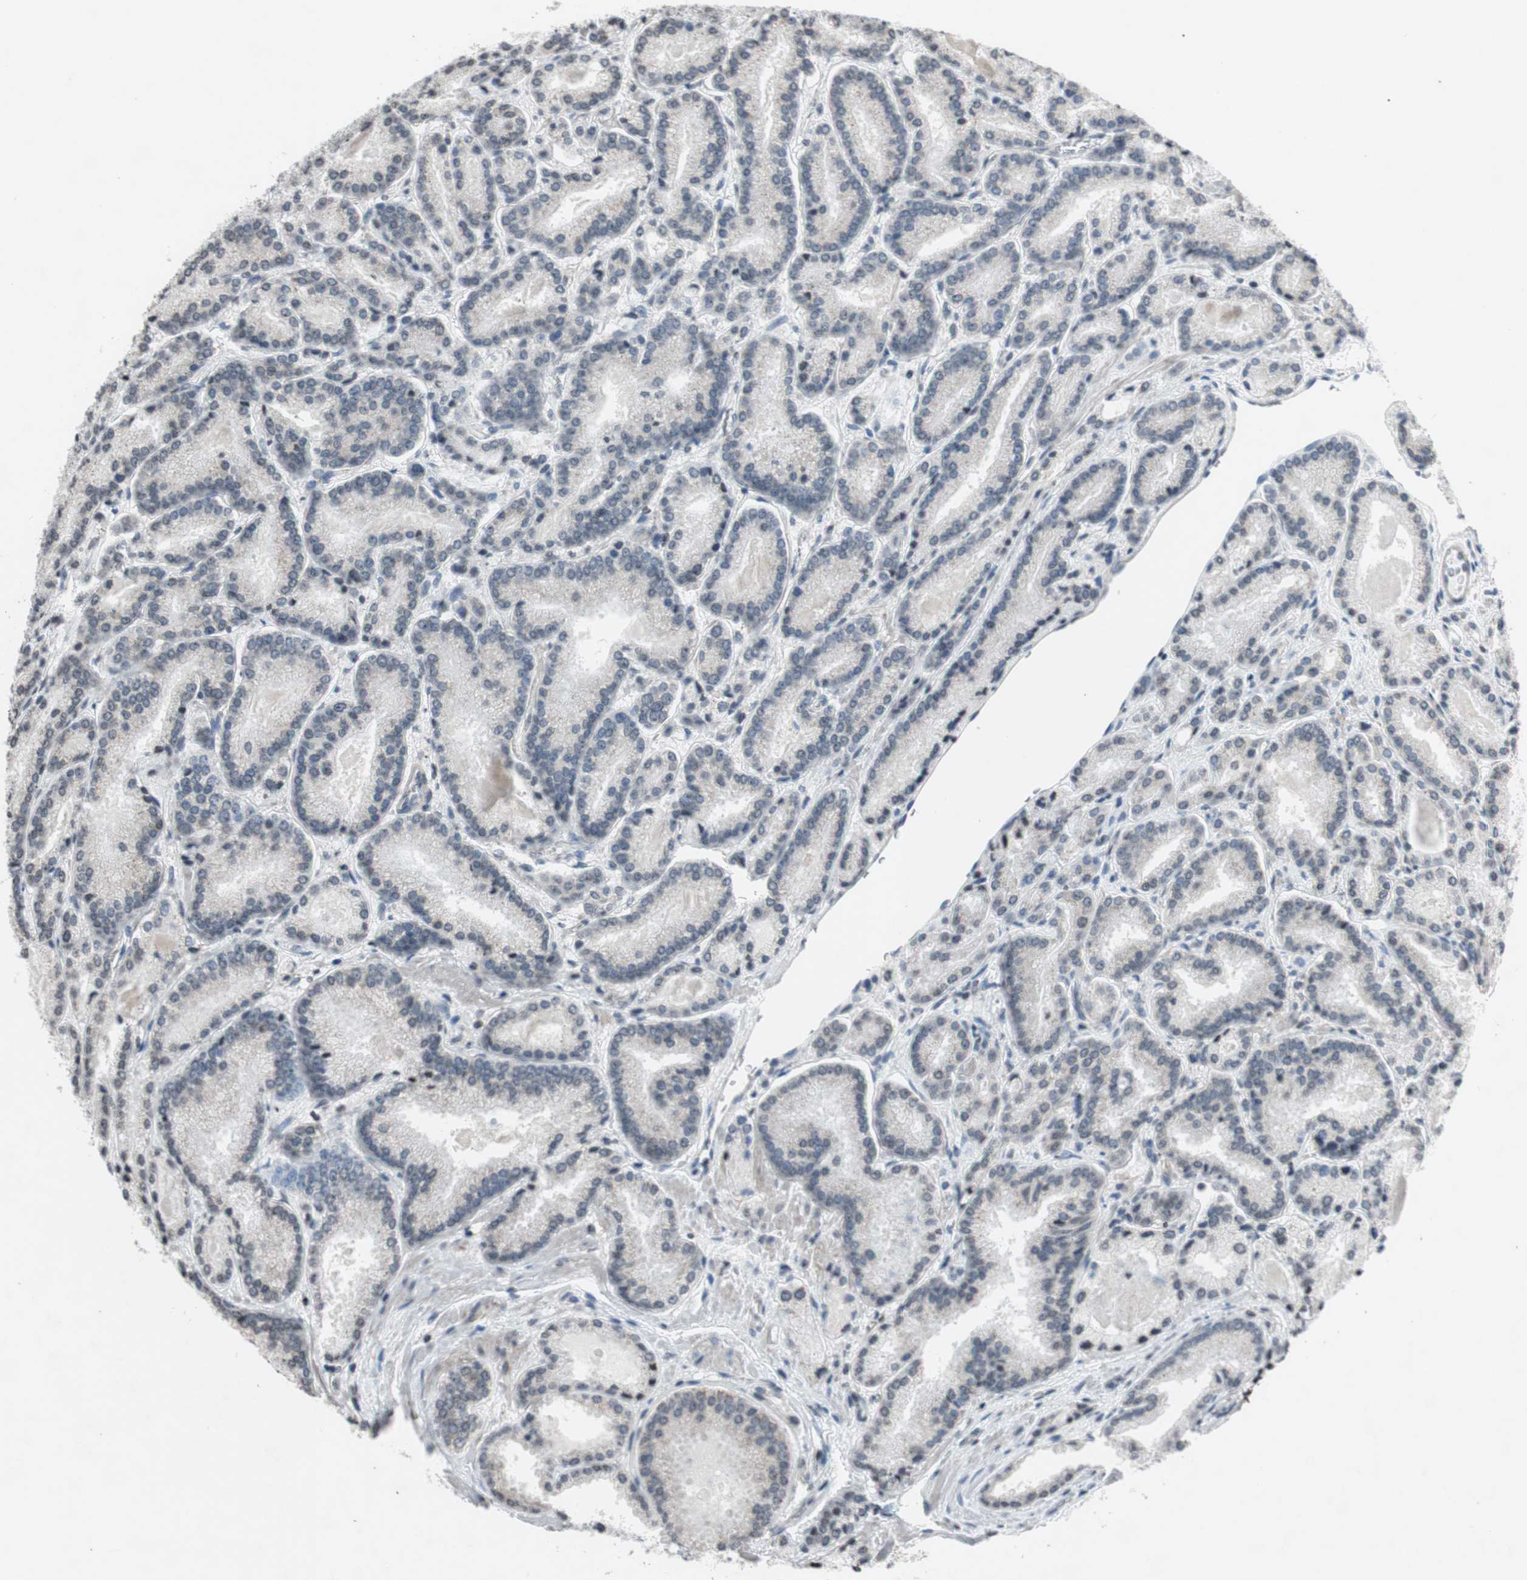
{"staining": {"intensity": "negative", "quantity": "none", "location": "none"}, "tissue": "prostate cancer", "cell_type": "Tumor cells", "image_type": "cancer", "snomed": [{"axis": "morphology", "description": "Adenocarcinoma, Low grade"}, {"axis": "topography", "description": "Prostate"}], "caption": "IHC of prostate low-grade adenocarcinoma displays no expression in tumor cells.", "gene": "MCM6", "patient": {"sex": "male", "age": 59}}